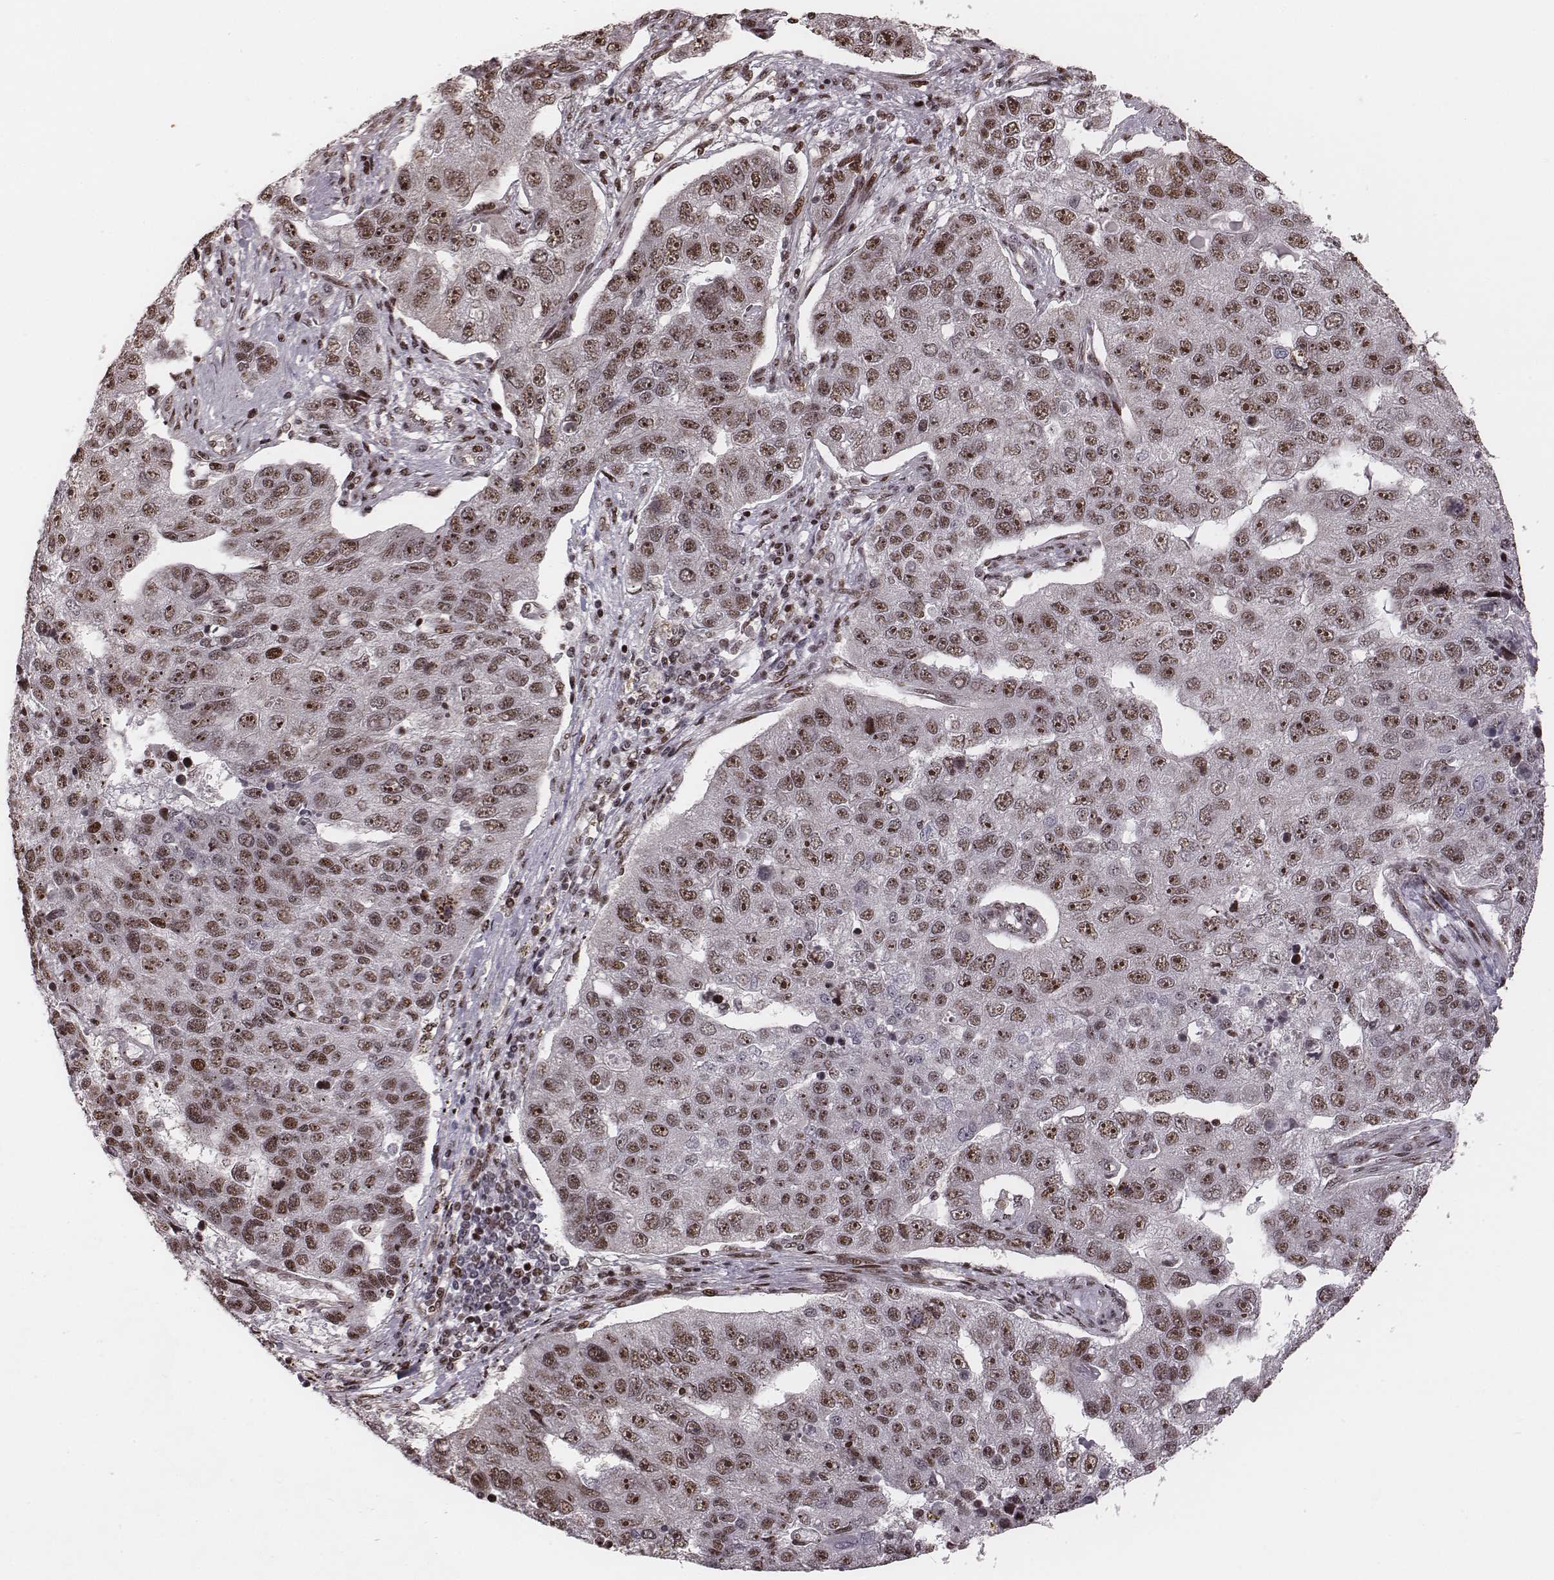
{"staining": {"intensity": "moderate", "quantity": "<25%", "location": "nuclear"}, "tissue": "pancreatic cancer", "cell_type": "Tumor cells", "image_type": "cancer", "snomed": [{"axis": "morphology", "description": "Adenocarcinoma, NOS"}, {"axis": "topography", "description": "Pancreas"}], "caption": "Human pancreatic cancer stained with a brown dye reveals moderate nuclear positive expression in about <25% of tumor cells.", "gene": "VRK3", "patient": {"sex": "female", "age": 61}}